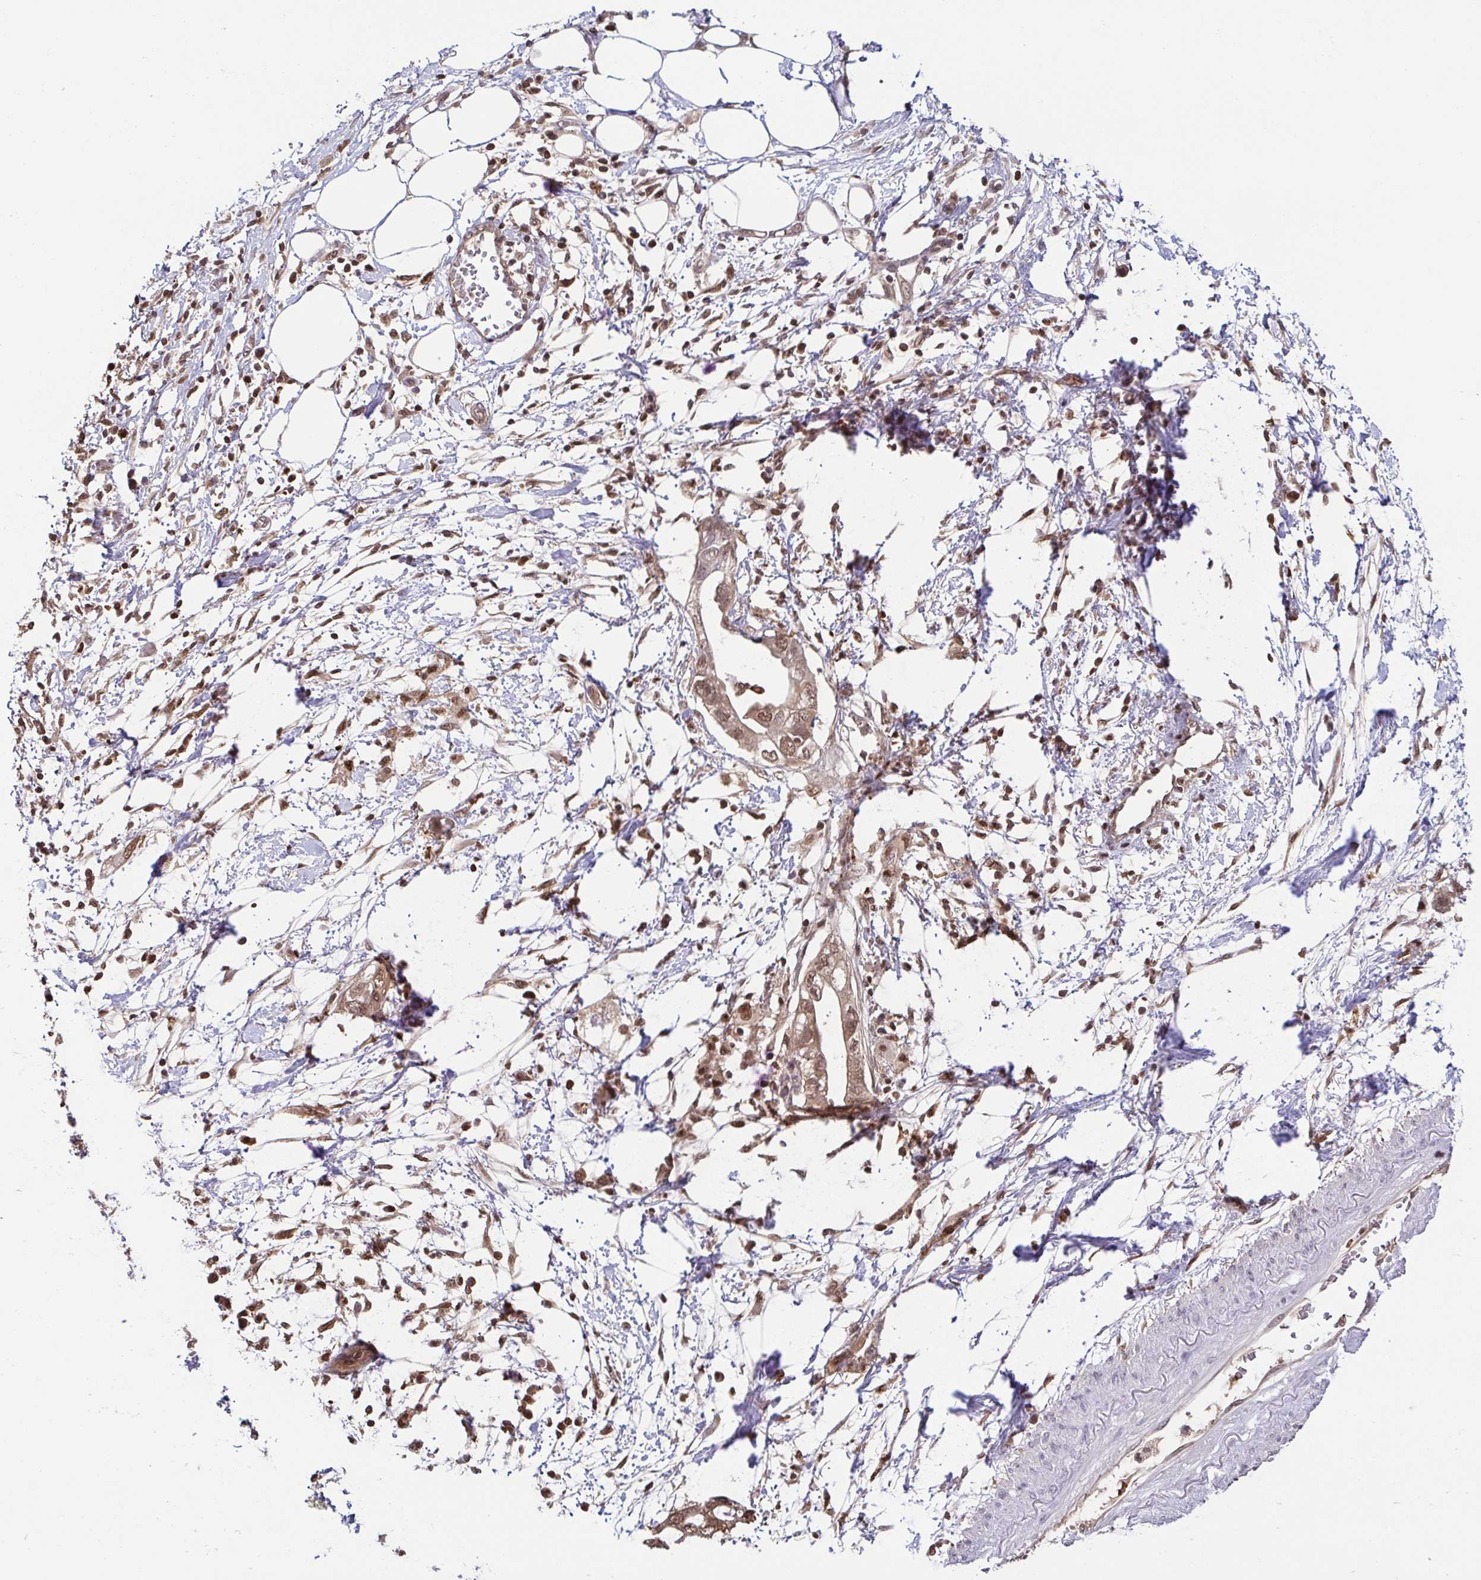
{"staining": {"intensity": "moderate", "quantity": ">75%", "location": "cytoplasmic/membranous,nuclear"}, "tissue": "pancreatic cancer", "cell_type": "Tumor cells", "image_type": "cancer", "snomed": [{"axis": "morphology", "description": "Adenocarcinoma, NOS"}, {"axis": "topography", "description": "Pancreas"}], "caption": "The immunohistochemical stain labels moderate cytoplasmic/membranous and nuclear positivity in tumor cells of pancreatic cancer tissue.", "gene": "PSMB9", "patient": {"sex": "female", "age": 72}}